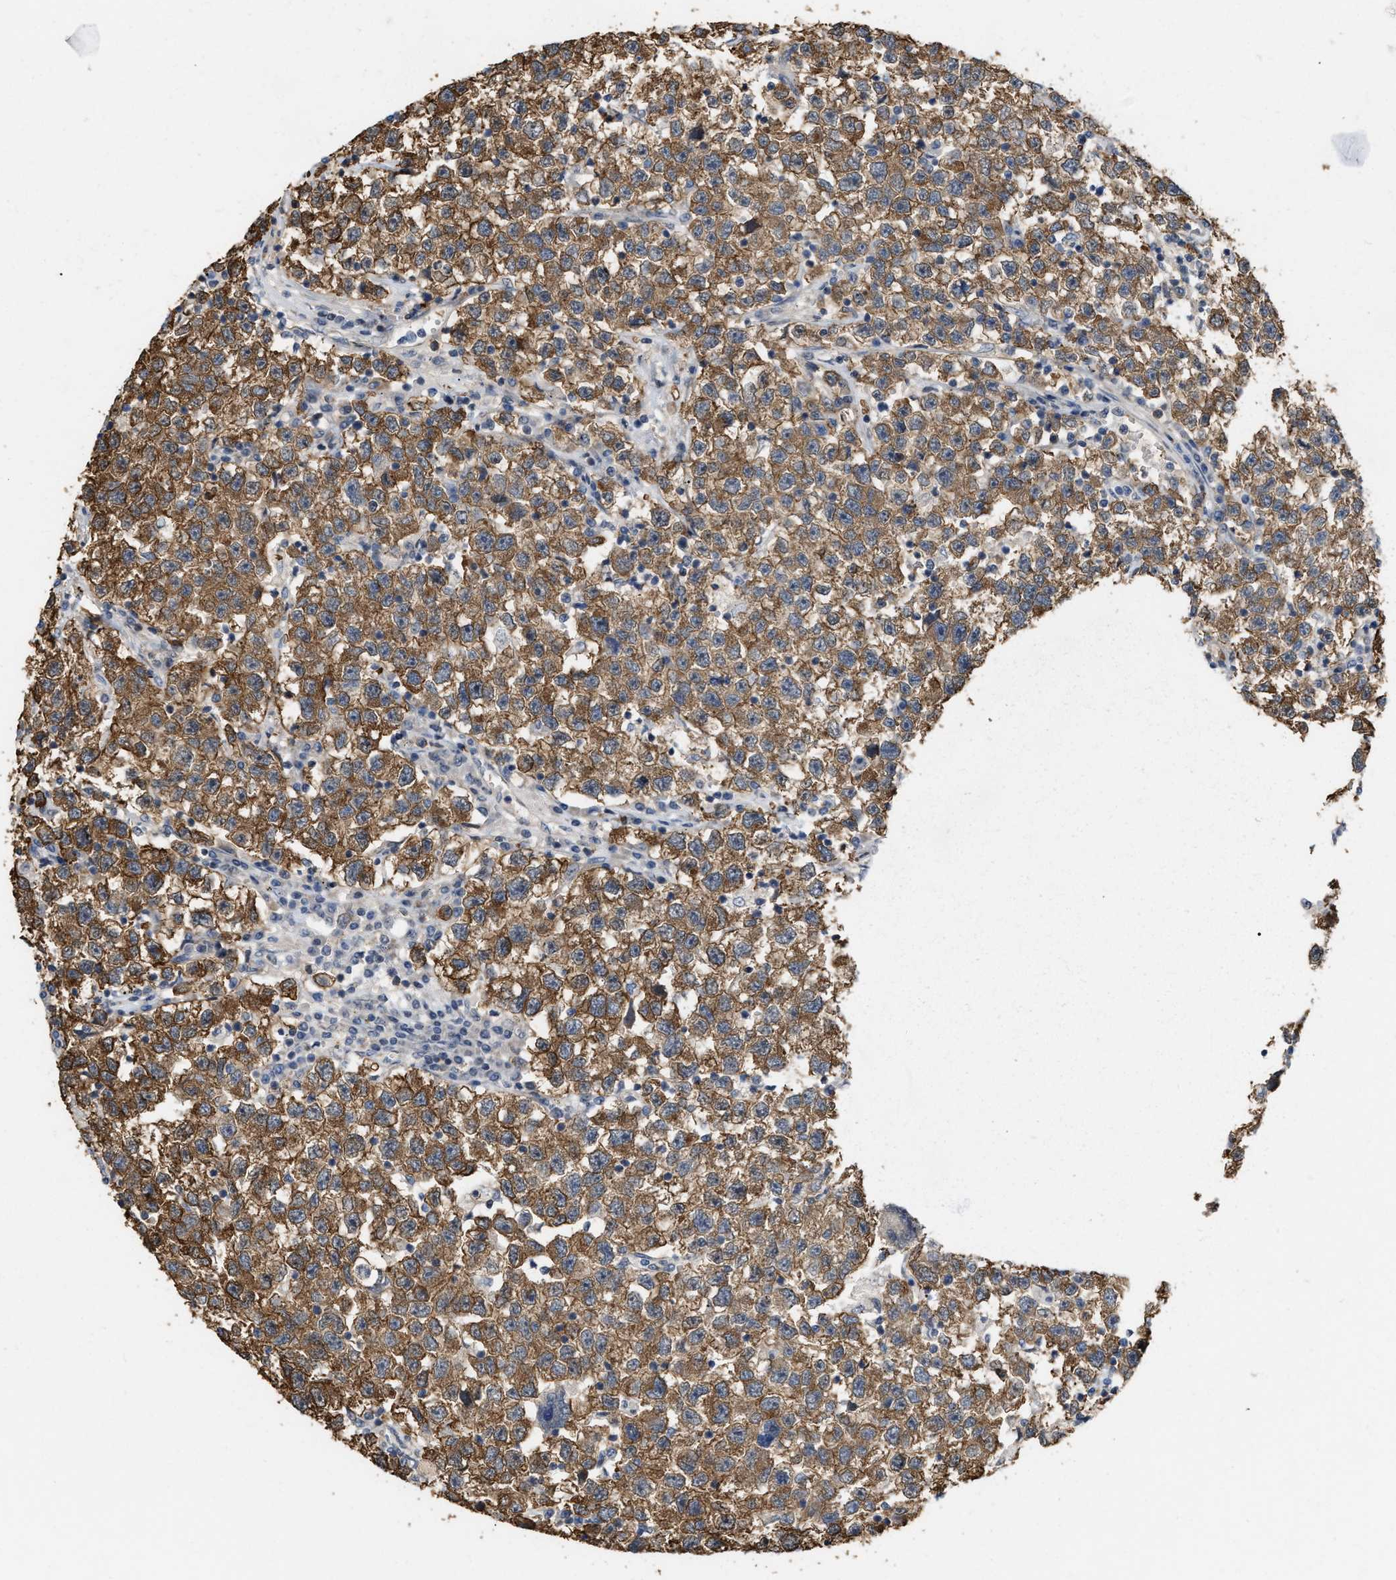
{"staining": {"intensity": "moderate", "quantity": ">75%", "location": "cytoplasmic/membranous"}, "tissue": "testis cancer", "cell_type": "Tumor cells", "image_type": "cancer", "snomed": [{"axis": "morphology", "description": "Seminoma, NOS"}, {"axis": "topography", "description": "Testis"}], "caption": "Testis cancer (seminoma) tissue displays moderate cytoplasmic/membranous expression in about >75% of tumor cells, visualized by immunohistochemistry.", "gene": "CSNK1A1", "patient": {"sex": "male", "age": 22}}